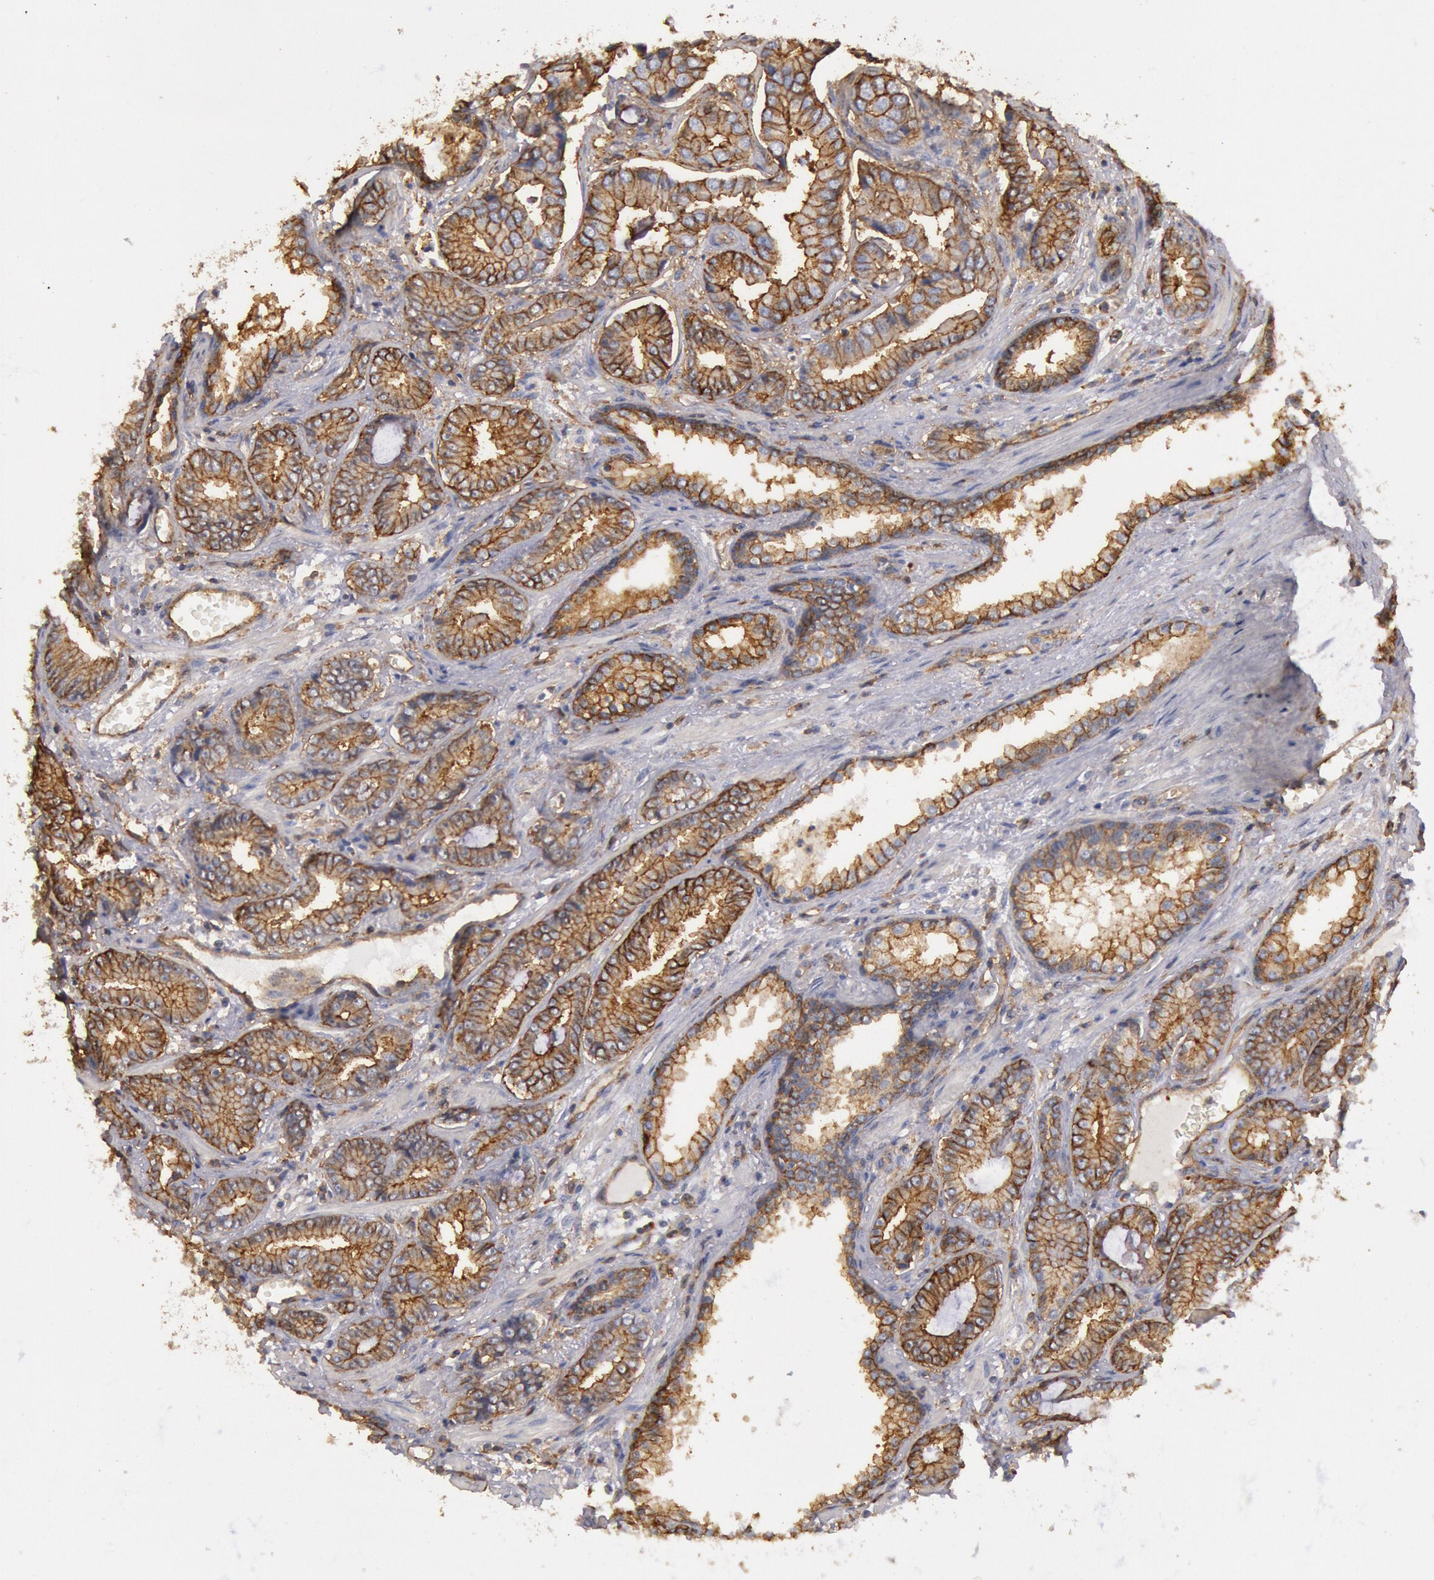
{"staining": {"intensity": "moderate", "quantity": ">75%", "location": "cytoplasmic/membranous"}, "tissue": "prostate cancer", "cell_type": "Tumor cells", "image_type": "cancer", "snomed": [{"axis": "morphology", "description": "Adenocarcinoma, Low grade"}, {"axis": "topography", "description": "Prostate"}], "caption": "Immunohistochemistry (IHC) histopathology image of prostate cancer (adenocarcinoma (low-grade)) stained for a protein (brown), which demonstrates medium levels of moderate cytoplasmic/membranous staining in approximately >75% of tumor cells.", "gene": "SNAP23", "patient": {"sex": "male", "age": 65}}